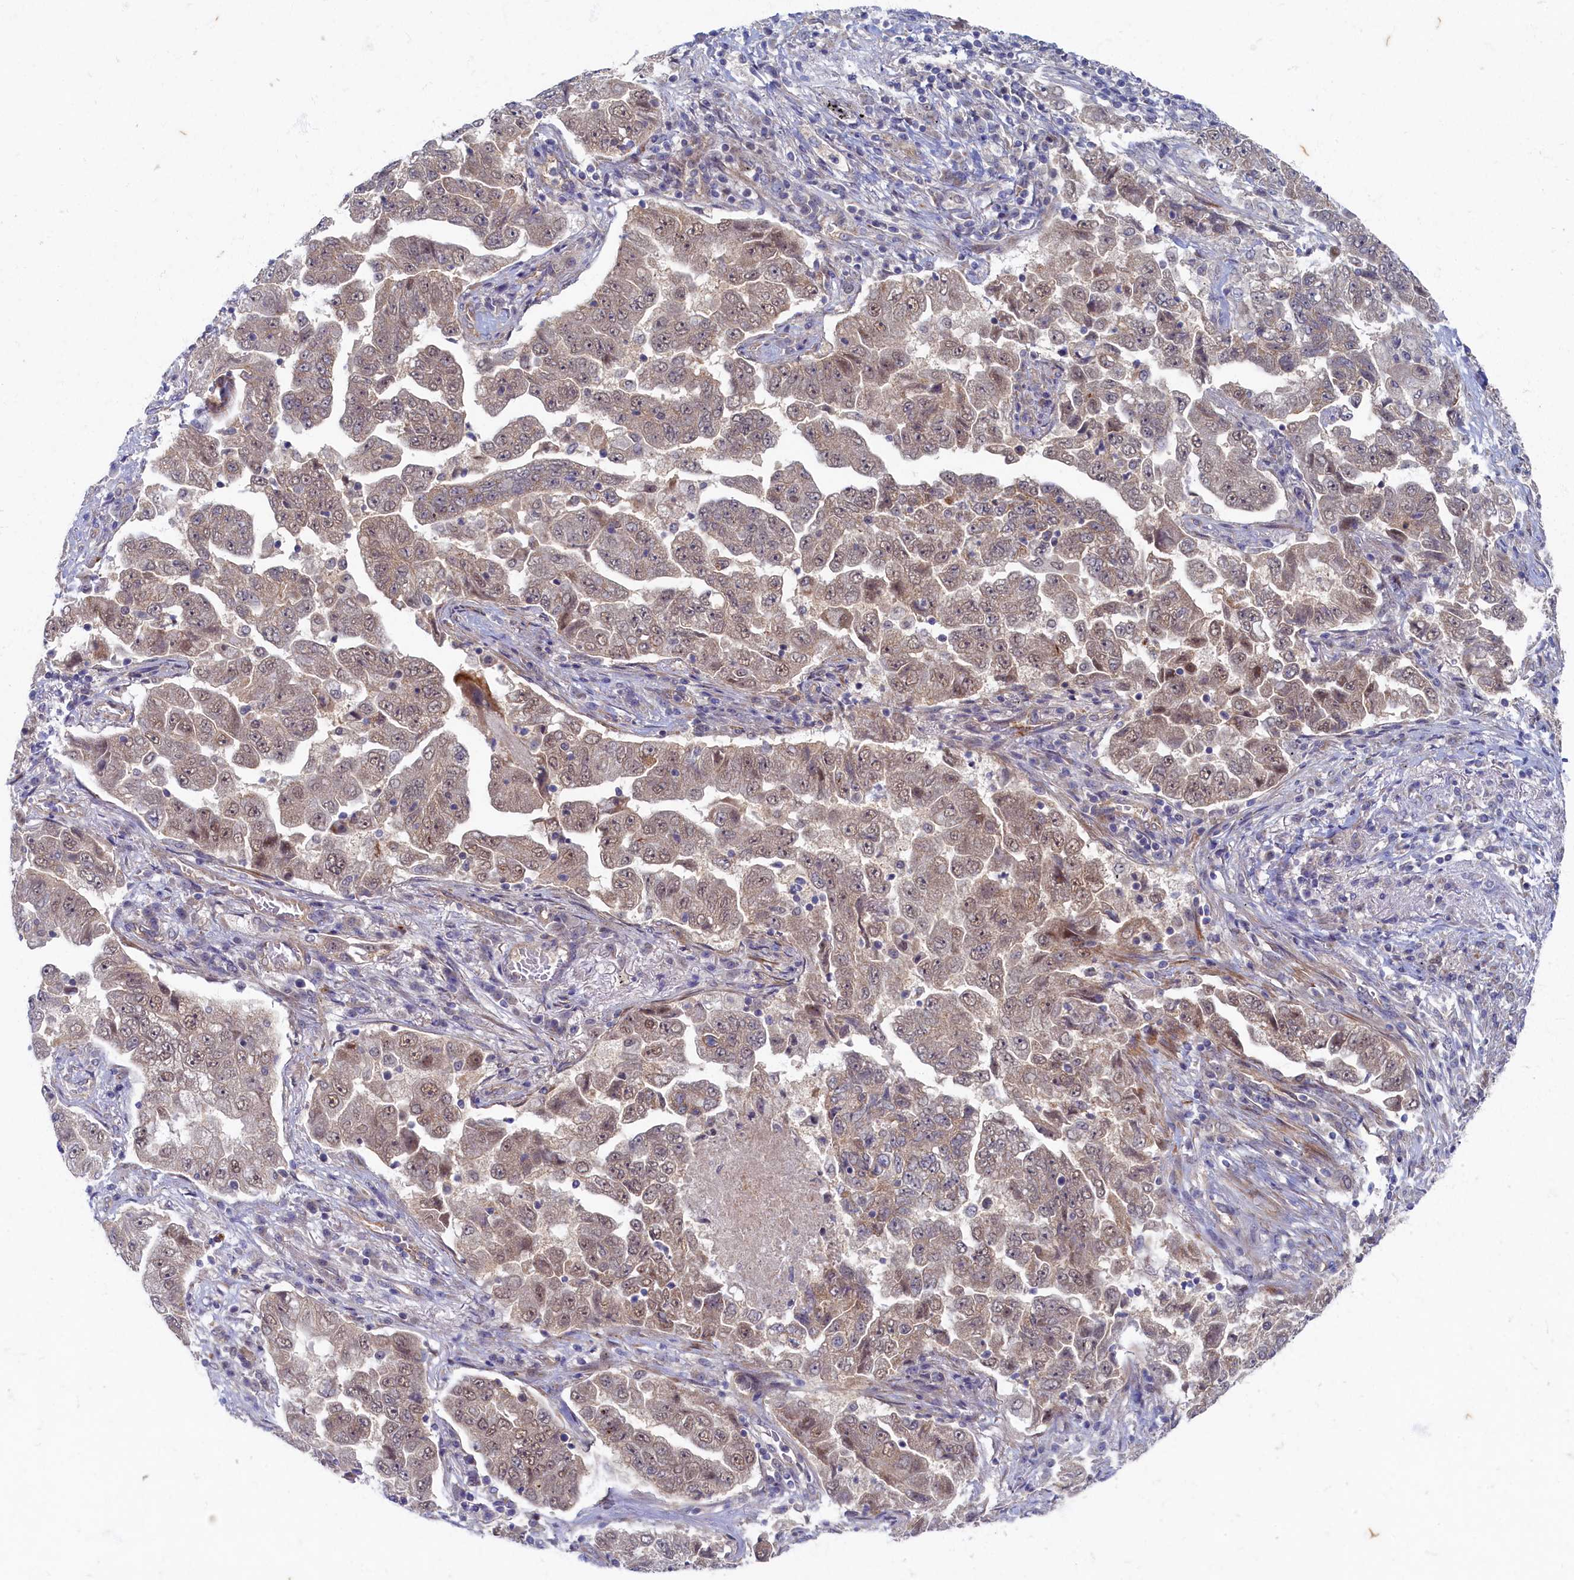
{"staining": {"intensity": "weak", "quantity": "25%-75%", "location": "nuclear"}, "tissue": "lung cancer", "cell_type": "Tumor cells", "image_type": "cancer", "snomed": [{"axis": "morphology", "description": "Adenocarcinoma, NOS"}, {"axis": "topography", "description": "Lung"}], "caption": "This histopathology image exhibits immunohistochemistry (IHC) staining of human lung cancer (adenocarcinoma), with low weak nuclear positivity in about 25%-75% of tumor cells.", "gene": "WDR59", "patient": {"sex": "female", "age": 51}}